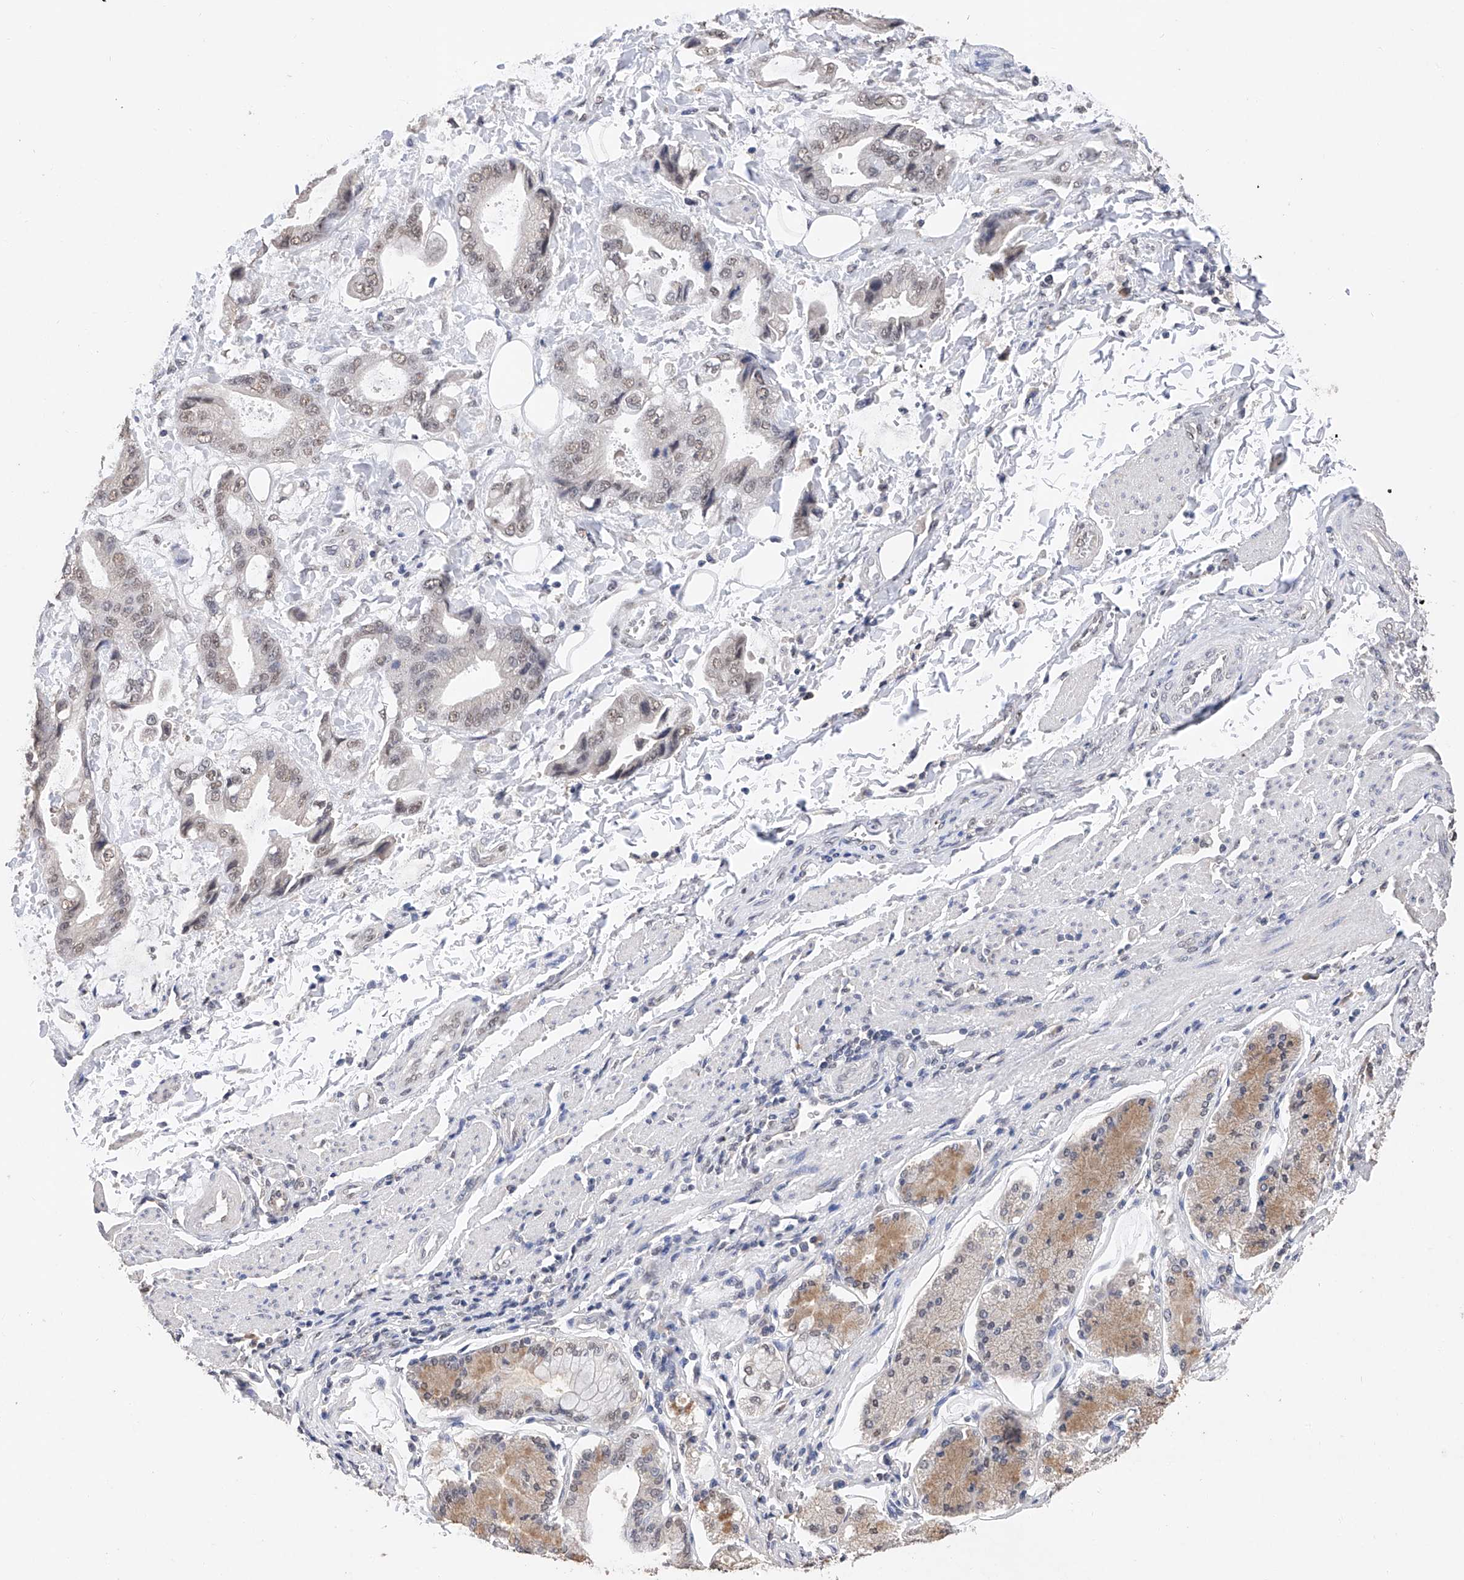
{"staining": {"intensity": "weak", "quantity": "25%-75%", "location": "nuclear"}, "tissue": "stomach cancer", "cell_type": "Tumor cells", "image_type": "cancer", "snomed": [{"axis": "morphology", "description": "Adenocarcinoma, NOS"}, {"axis": "topography", "description": "Stomach"}], "caption": "IHC of adenocarcinoma (stomach) exhibits low levels of weak nuclear expression in about 25%-75% of tumor cells.", "gene": "DMAP1", "patient": {"sex": "male", "age": 62}}